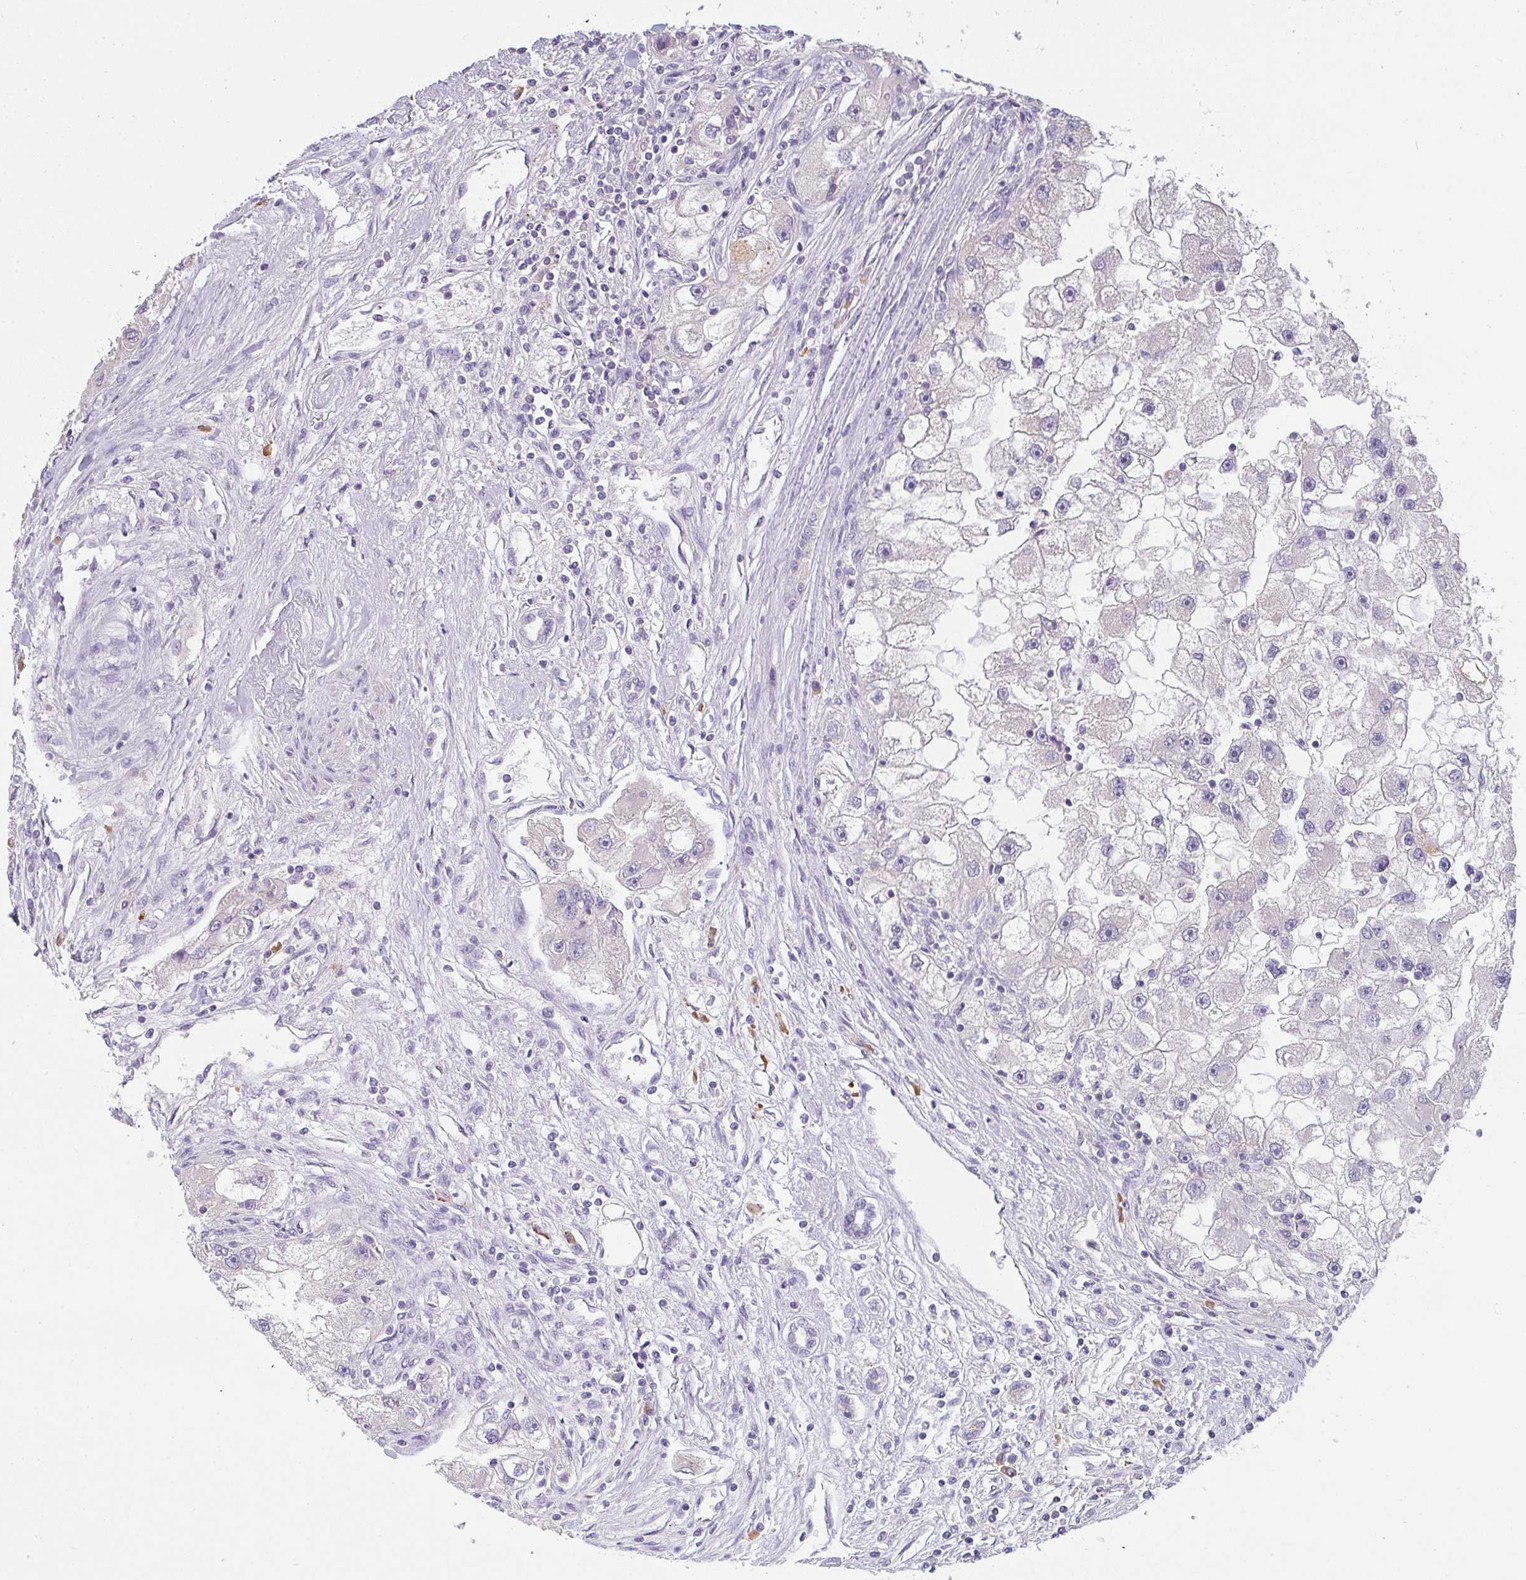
{"staining": {"intensity": "negative", "quantity": "none", "location": "none"}, "tissue": "renal cancer", "cell_type": "Tumor cells", "image_type": "cancer", "snomed": [{"axis": "morphology", "description": "Adenocarcinoma, NOS"}, {"axis": "topography", "description": "Kidney"}], "caption": "High magnification brightfield microscopy of renal adenocarcinoma stained with DAB (brown) and counterstained with hematoxylin (blue): tumor cells show no significant expression.", "gene": "ZNF215", "patient": {"sex": "male", "age": 63}}